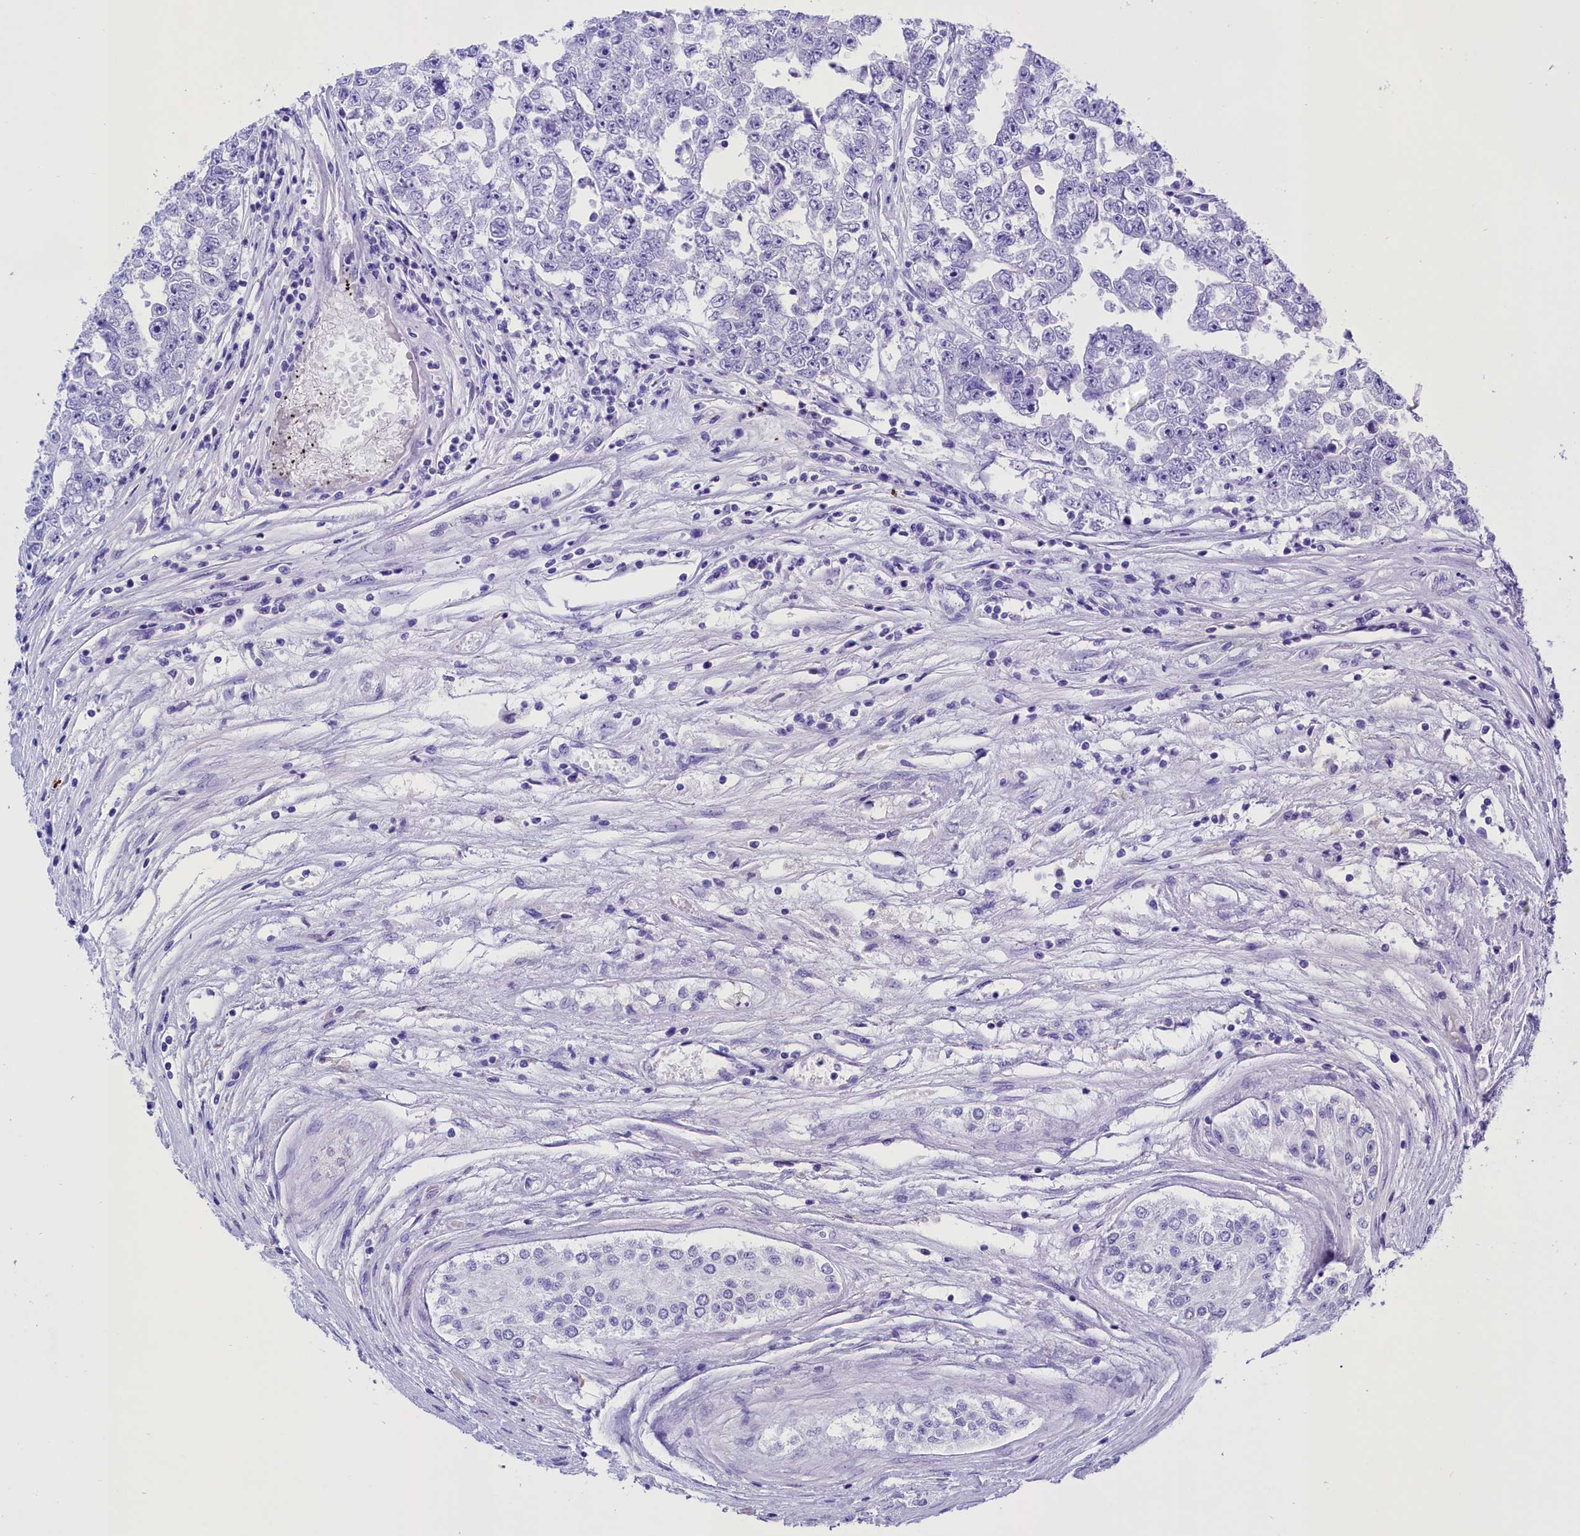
{"staining": {"intensity": "negative", "quantity": "none", "location": "none"}, "tissue": "testis cancer", "cell_type": "Tumor cells", "image_type": "cancer", "snomed": [{"axis": "morphology", "description": "Carcinoma, Embryonal, NOS"}, {"axis": "topography", "description": "Testis"}], "caption": "This is an immunohistochemistry (IHC) micrograph of testis embryonal carcinoma. There is no staining in tumor cells.", "gene": "CLC", "patient": {"sex": "male", "age": 25}}